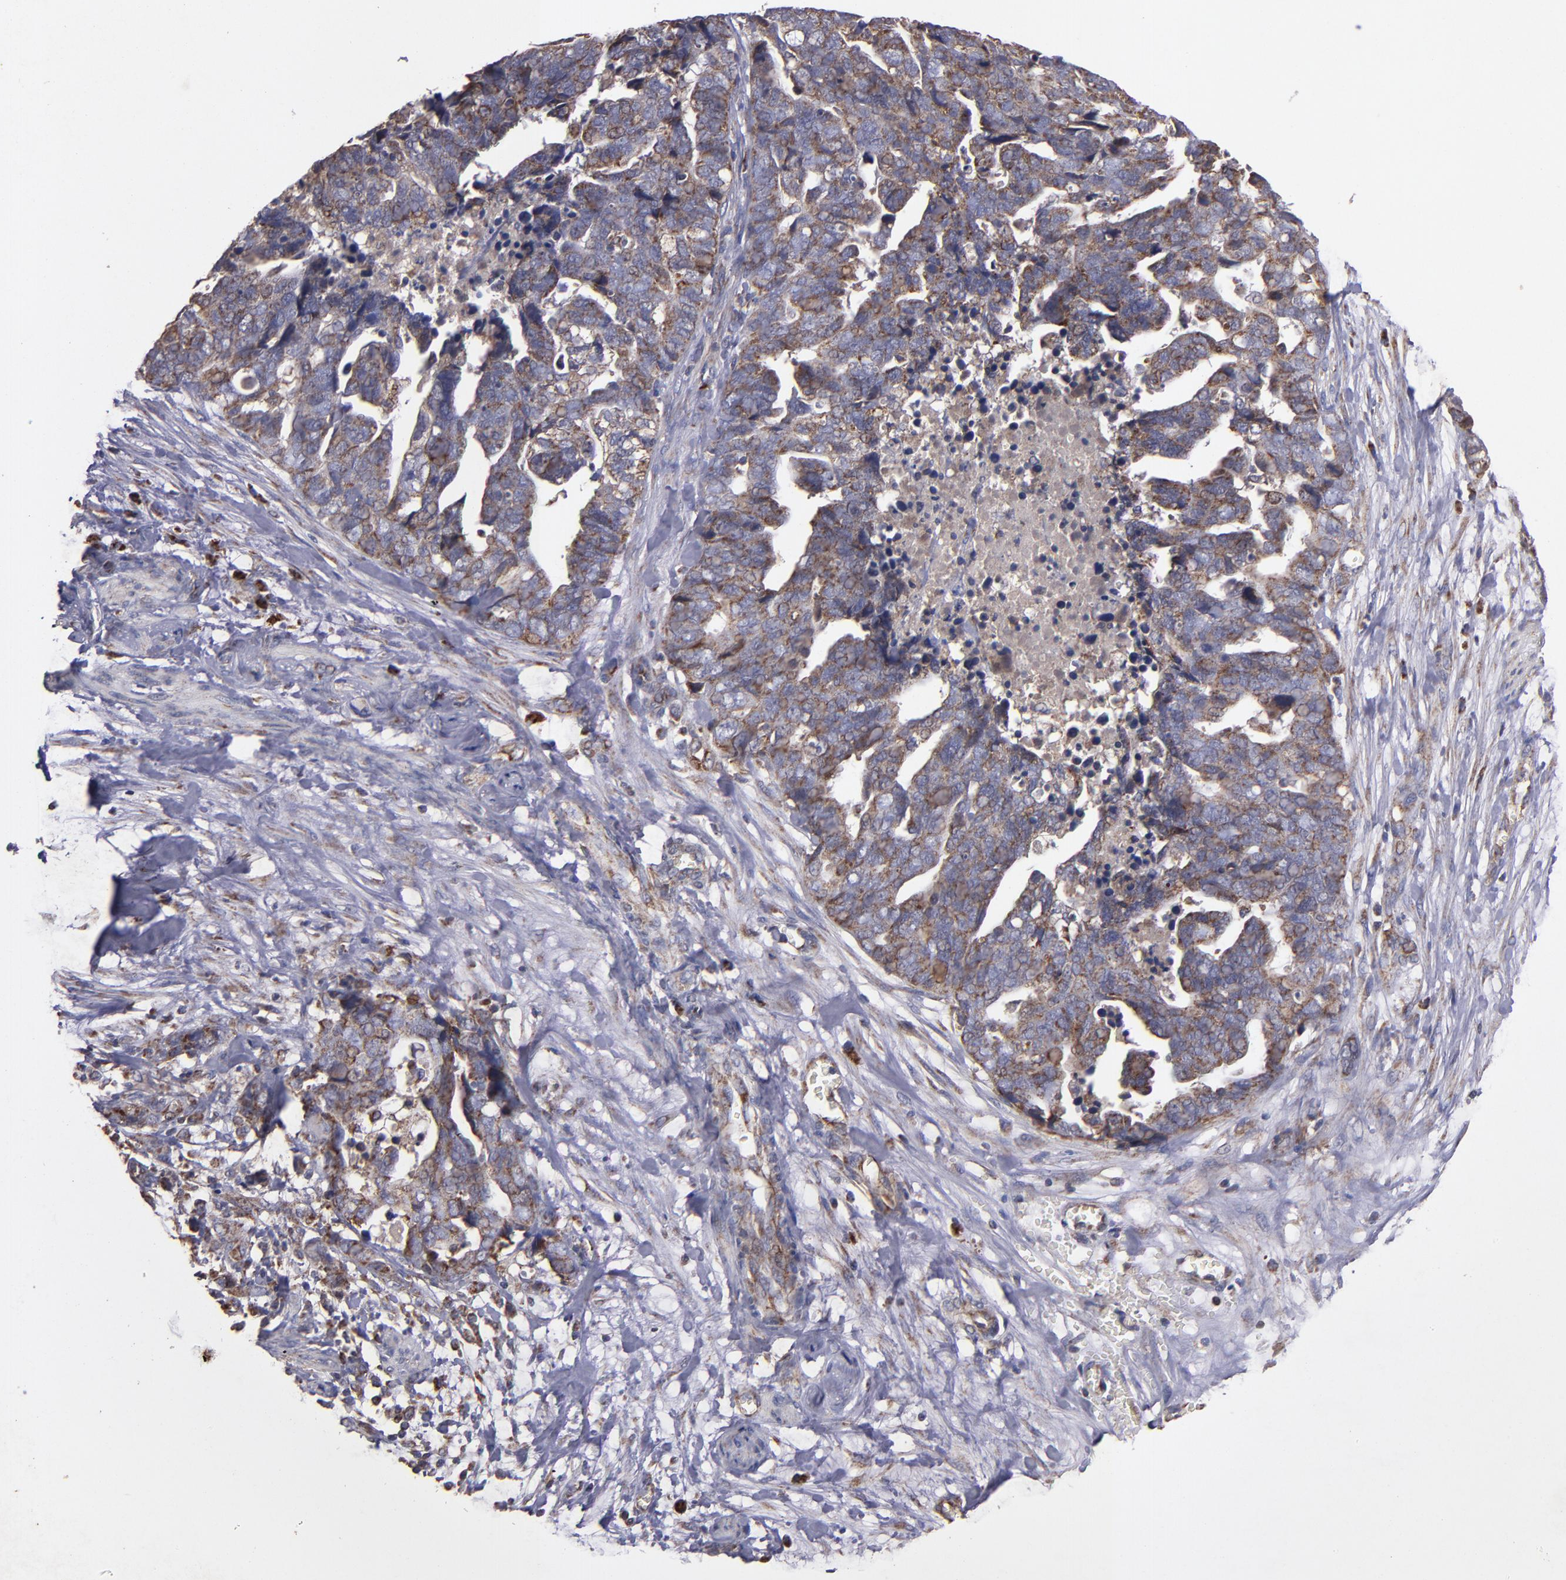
{"staining": {"intensity": "moderate", "quantity": ">75%", "location": "cytoplasmic/membranous"}, "tissue": "ovarian cancer", "cell_type": "Tumor cells", "image_type": "cancer", "snomed": [{"axis": "morphology", "description": "Normal tissue, NOS"}, {"axis": "morphology", "description": "Cystadenocarcinoma, serous, NOS"}, {"axis": "topography", "description": "Fallopian tube"}, {"axis": "topography", "description": "Ovary"}], "caption": "Immunohistochemical staining of human ovarian serous cystadenocarcinoma reveals medium levels of moderate cytoplasmic/membranous protein staining in approximately >75% of tumor cells. (Stains: DAB in brown, nuclei in blue, Microscopy: brightfield microscopy at high magnification).", "gene": "TIMM9", "patient": {"sex": "female", "age": 56}}